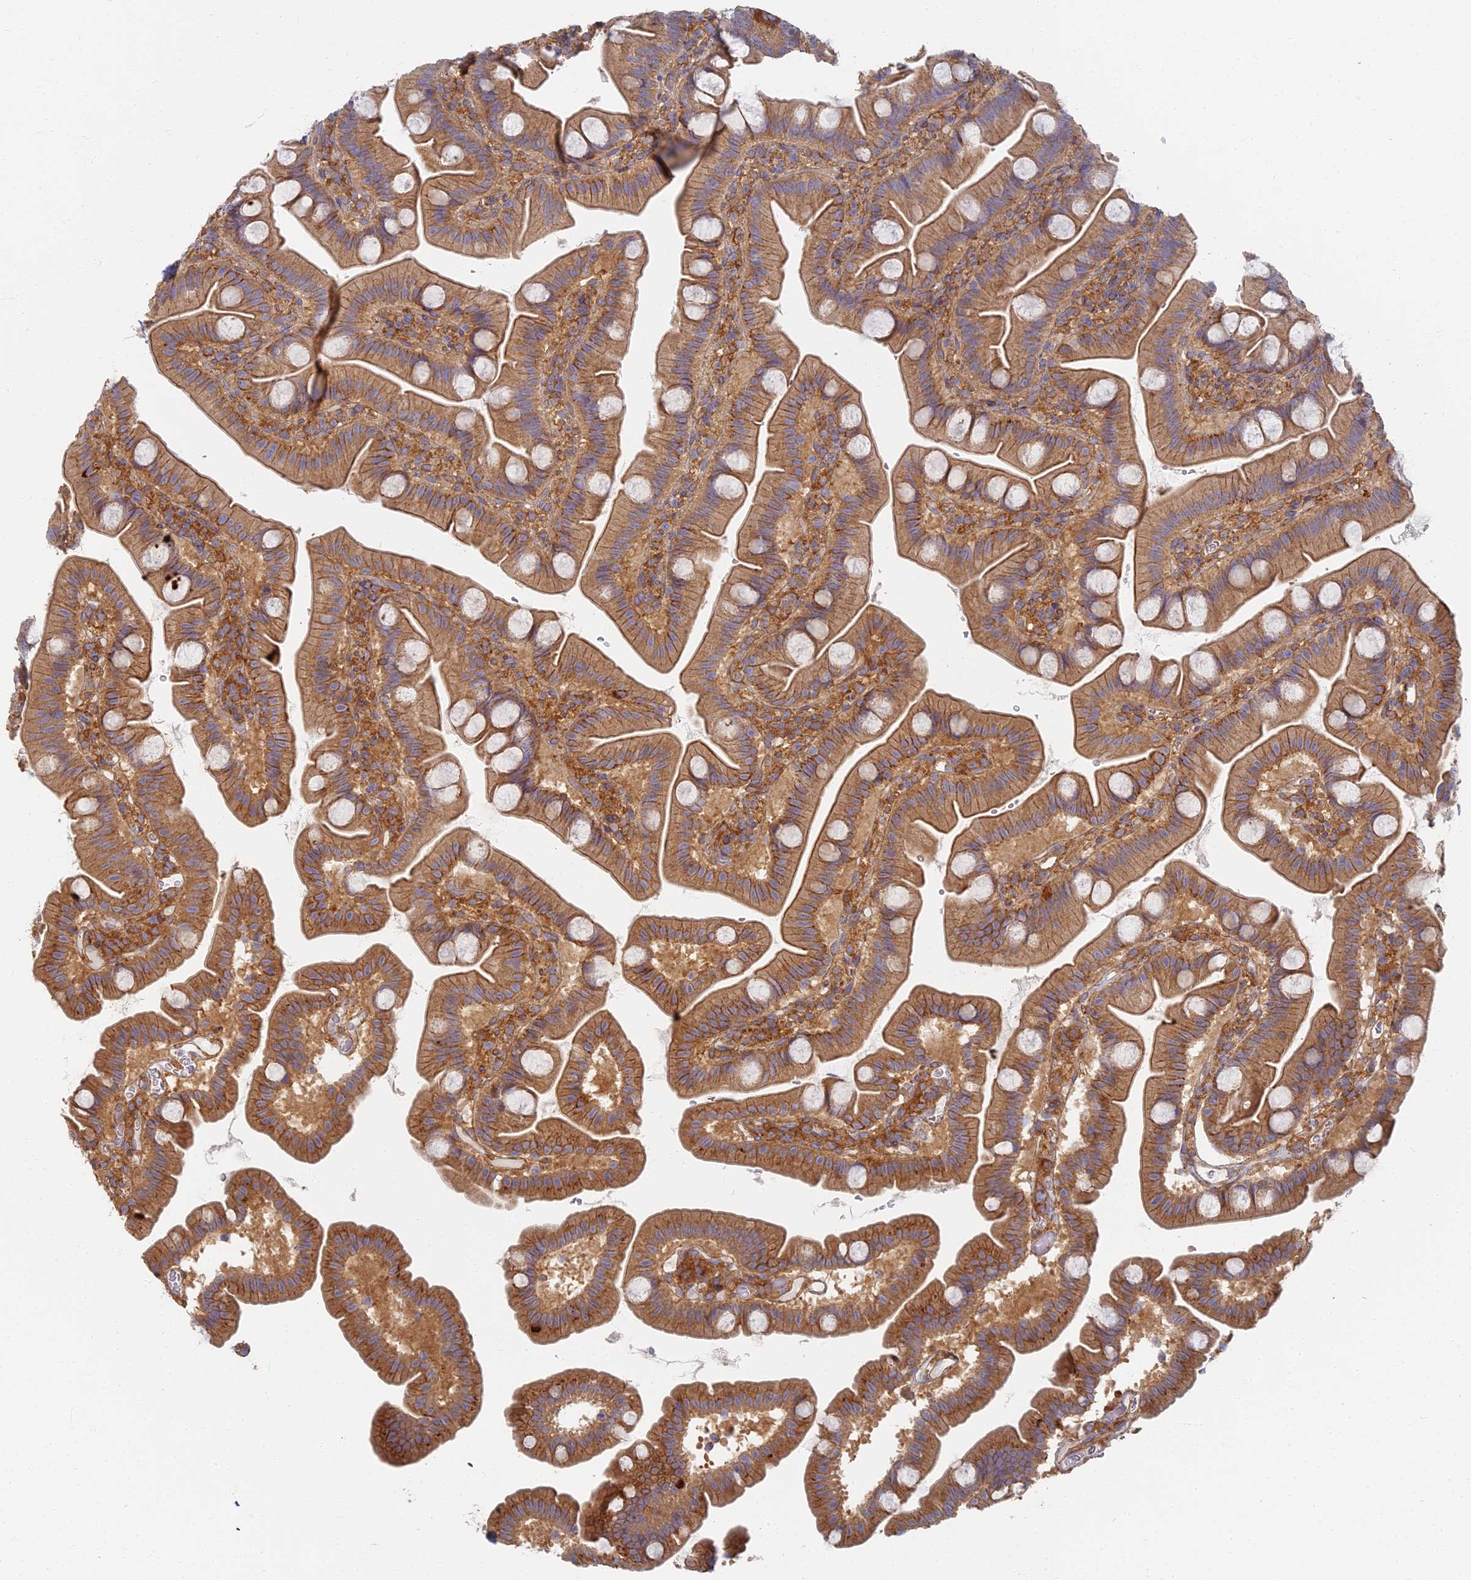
{"staining": {"intensity": "moderate", "quantity": ">75%", "location": "cytoplasmic/membranous"}, "tissue": "small intestine", "cell_type": "Glandular cells", "image_type": "normal", "snomed": [{"axis": "morphology", "description": "Normal tissue, NOS"}, {"axis": "topography", "description": "Small intestine"}], "caption": "Immunohistochemistry (IHC) of unremarkable small intestine displays medium levels of moderate cytoplasmic/membranous staining in approximately >75% of glandular cells. (DAB = brown stain, brightfield microscopy at high magnification).", "gene": "RBSN", "patient": {"sex": "female", "age": 68}}